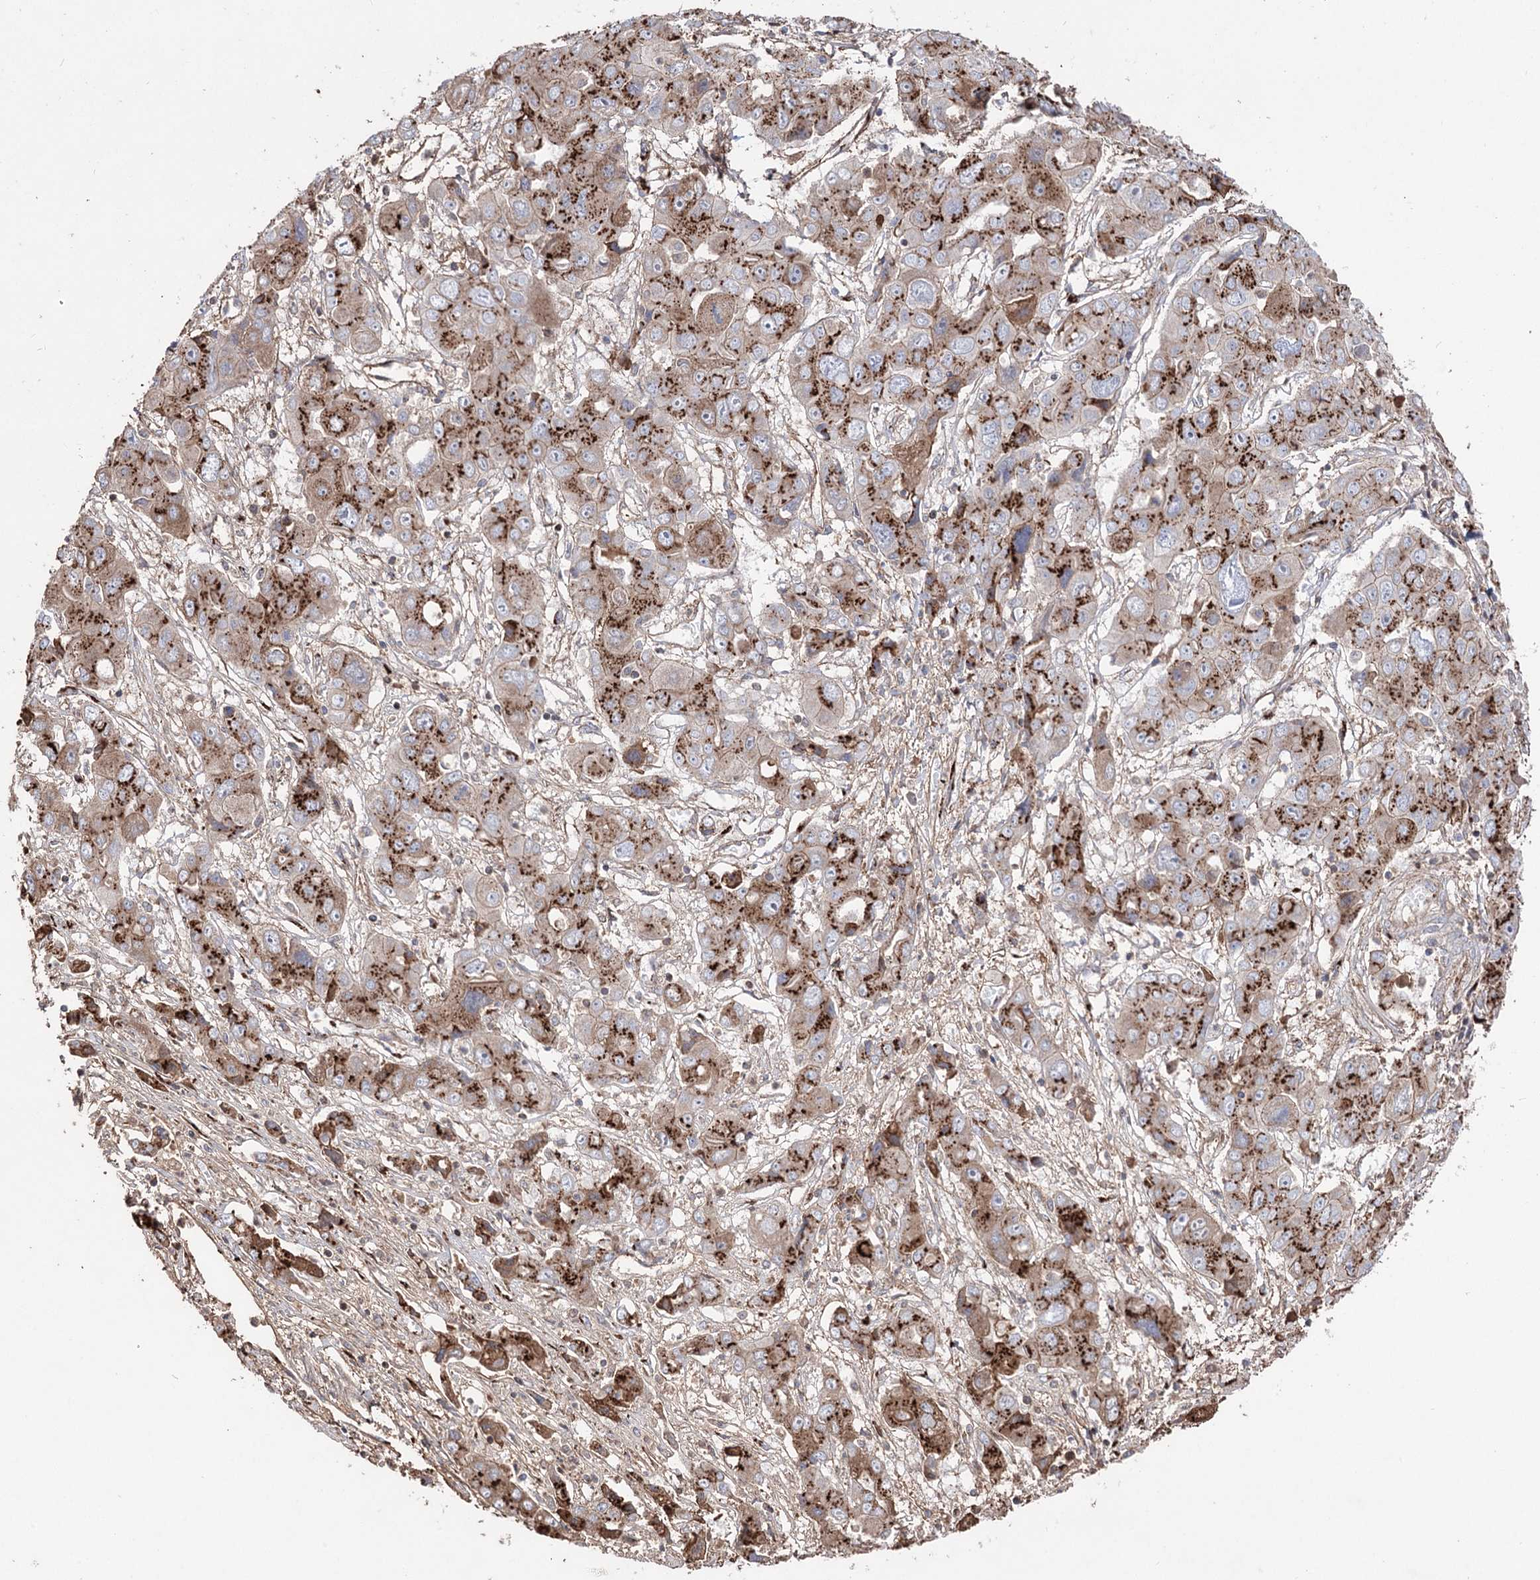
{"staining": {"intensity": "strong", "quantity": ">75%", "location": "cytoplasmic/membranous"}, "tissue": "liver cancer", "cell_type": "Tumor cells", "image_type": "cancer", "snomed": [{"axis": "morphology", "description": "Cholangiocarcinoma"}, {"axis": "topography", "description": "Liver"}], "caption": "A micrograph showing strong cytoplasmic/membranous expression in about >75% of tumor cells in liver cholangiocarcinoma, as visualized by brown immunohistochemical staining.", "gene": "ARHGAP20", "patient": {"sex": "male", "age": 67}}